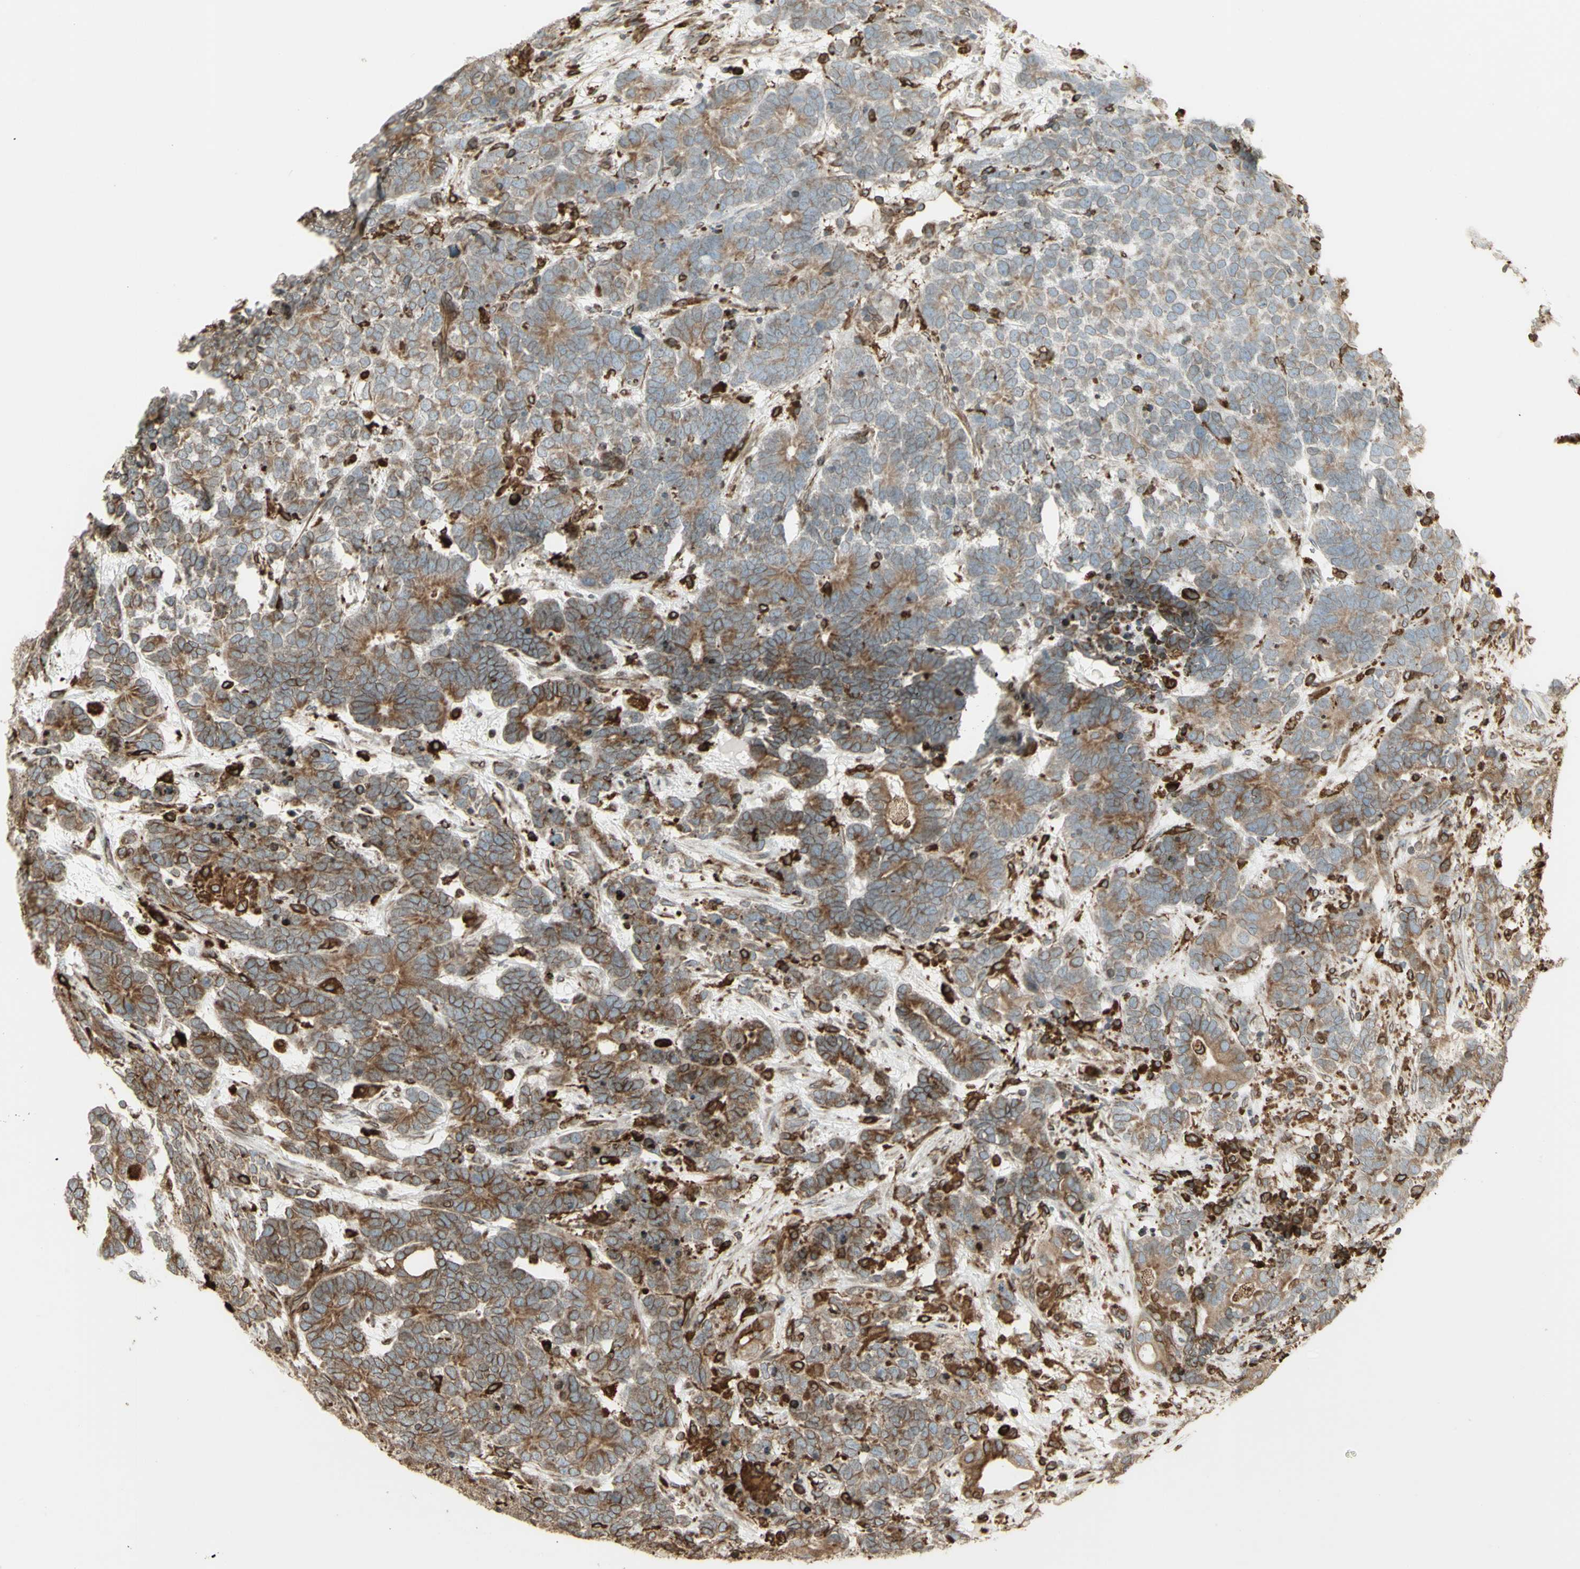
{"staining": {"intensity": "weak", "quantity": "25%-75%", "location": "cytoplasmic/membranous"}, "tissue": "testis cancer", "cell_type": "Tumor cells", "image_type": "cancer", "snomed": [{"axis": "morphology", "description": "Carcinoma, Embryonal, NOS"}, {"axis": "topography", "description": "Testis"}], "caption": "A brown stain highlights weak cytoplasmic/membranous positivity of a protein in human testis embryonal carcinoma tumor cells.", "gene": "CANX", "patient": {"sex": "male", "age": 26}}